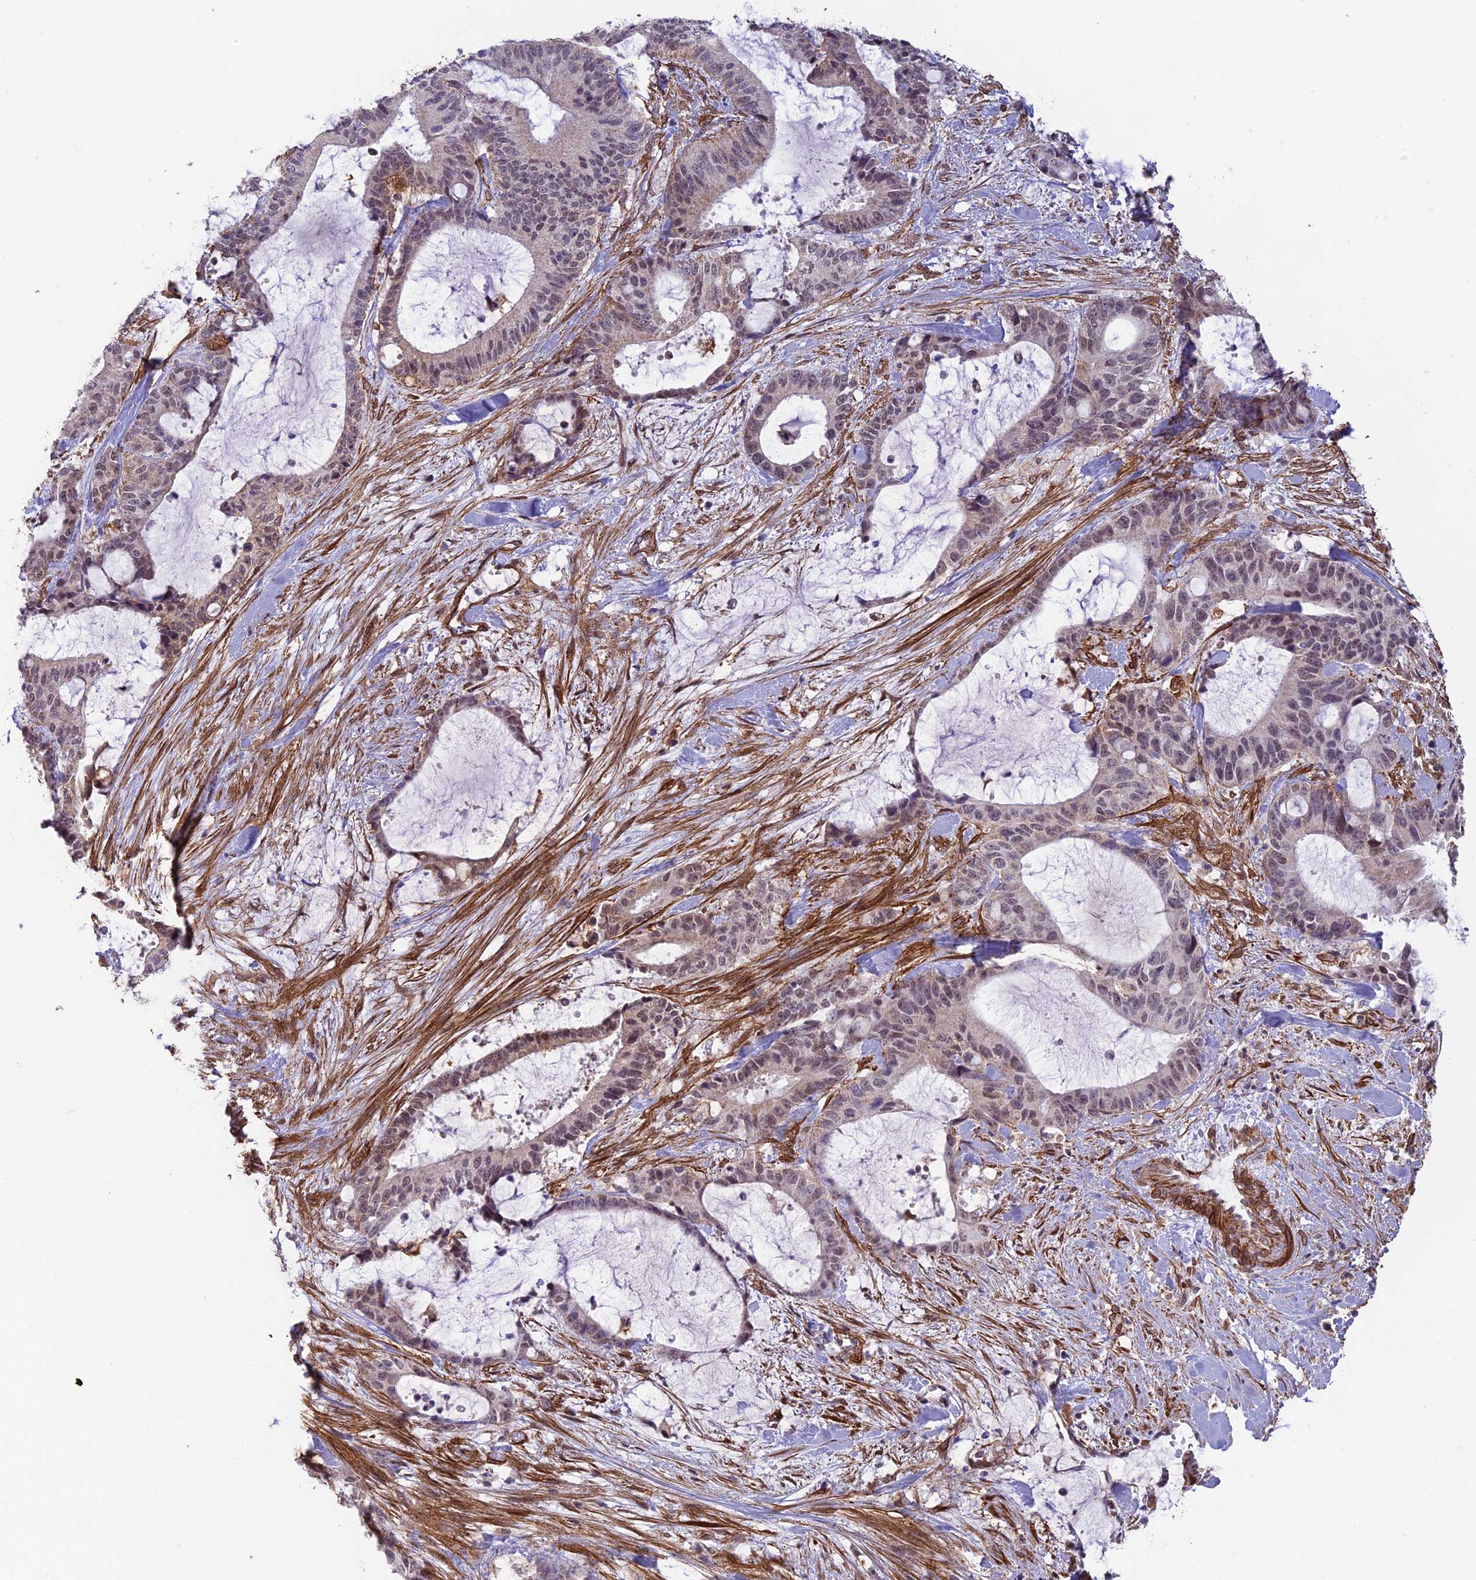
{"staining": {"intensity": "weak", "quantity": "25%-75%", "location": "nuclear"}, "tissue": "liver cancer", "cell_type": "Tumor cells", "image_type": "cancer", "snomed": [{"axis": "morphology", "description": "Normal tissue, NOS"}, {"axis": "morphology", "description": "Cholangiocarcinoma"}, {"axis": "topography", "description": "Liver"}, {"axis": "topography", "description": "Peripheral nerve tissue"}], "caption": "This is a histology image of immunohistochemistry (IHC) staining of cholangiocarcinoma (liver), which shows weak expression in the nuclear of tumor cells.", "gene": "TNS1", "patient": {"sex": "female", "age": 73}}